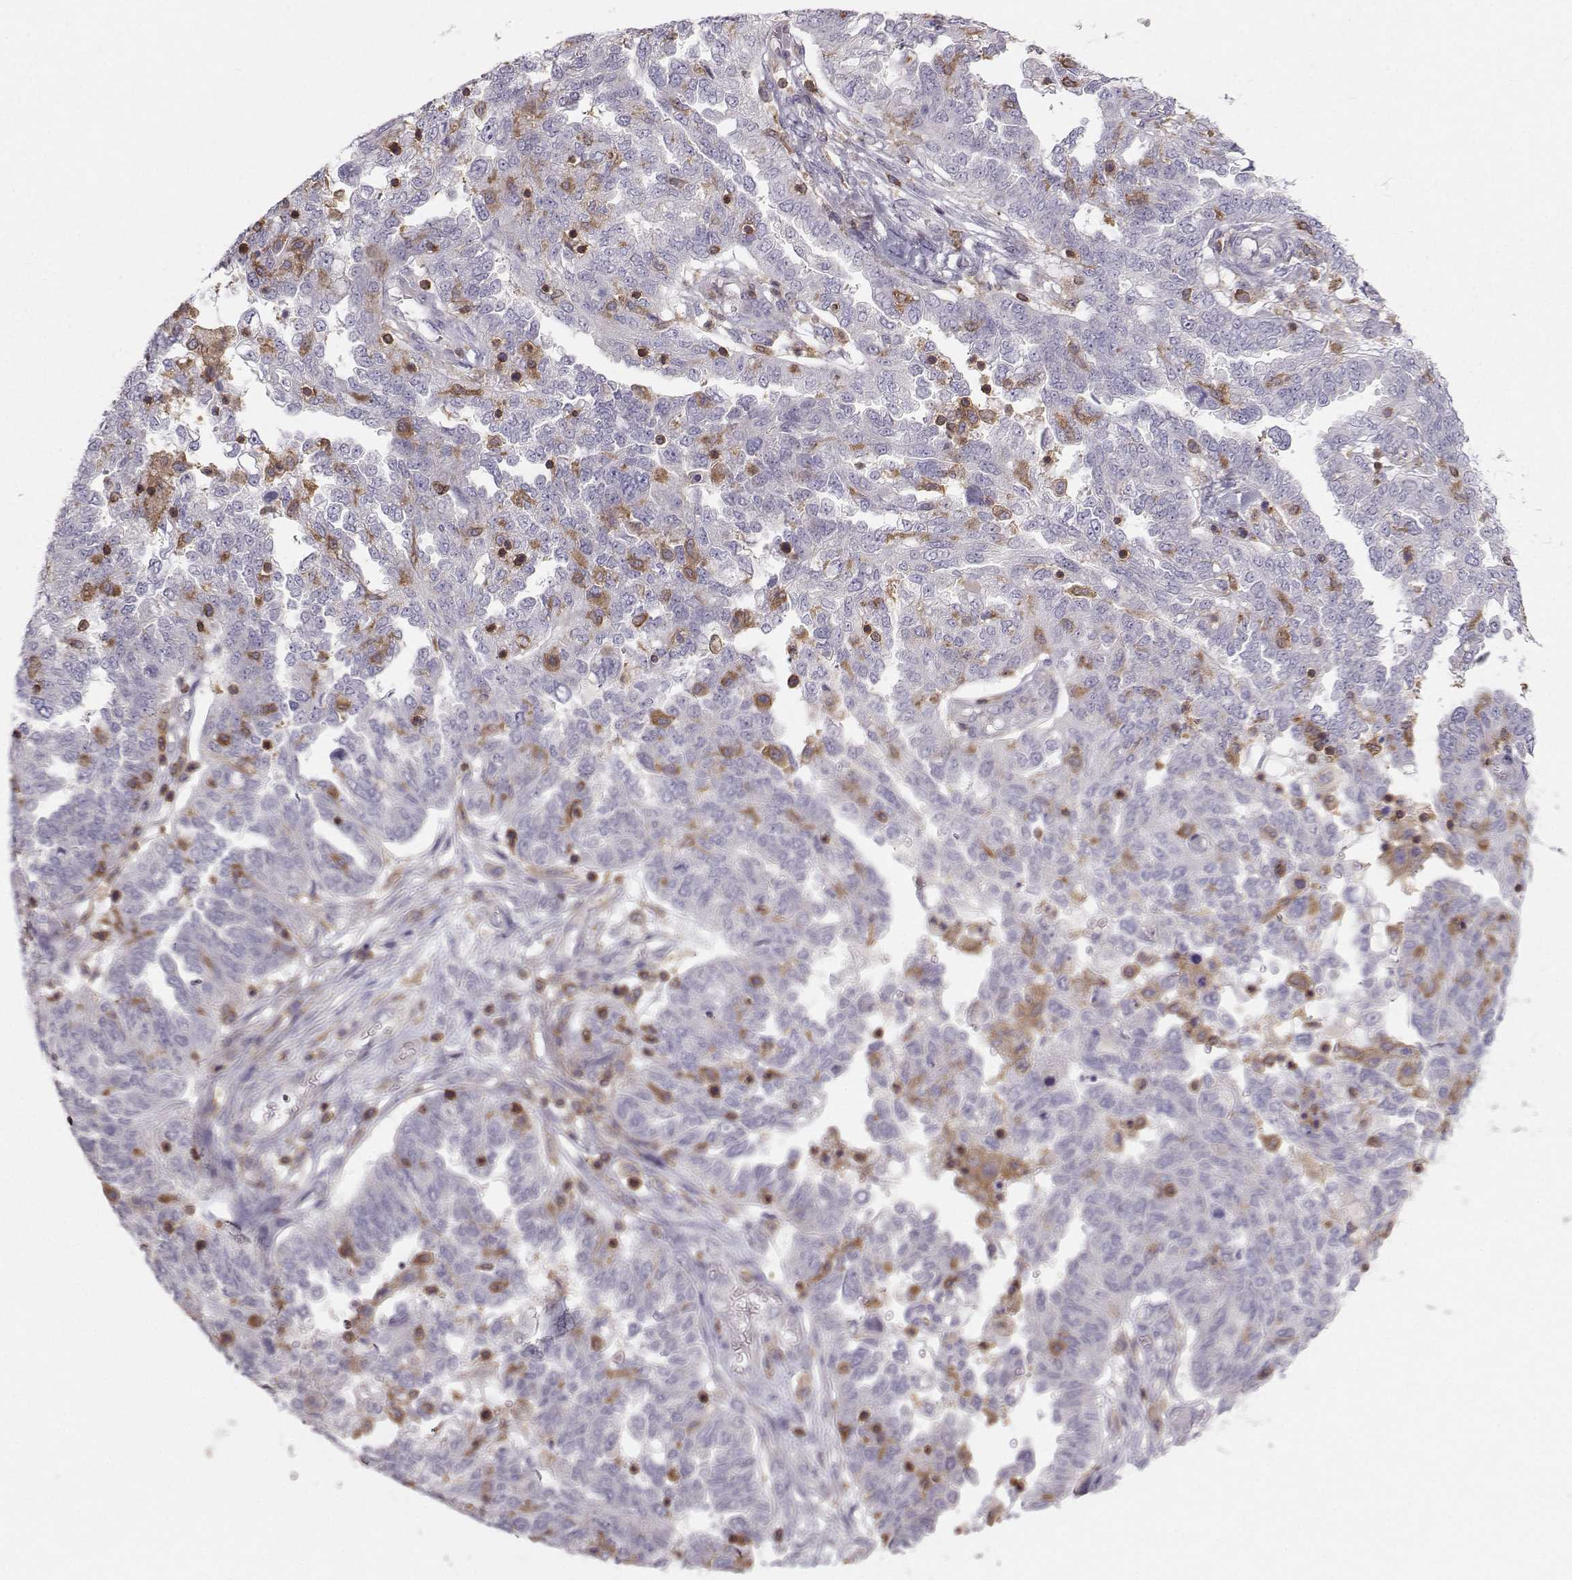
{"staining": {"intensity": "negative", "quantity": "none", "location": "none"}, "tissue": "ovarian cancer", "cell_type": "Tumor cells", "image_type": "cancer", "snomed": [{"axis": "morphology", "description": "Cystadenocarcinoma, serous, NOS"}, {"axis": "topography", "description": "Ovary"}], "caption": "An image of human ovarian serous cystadenocarcinoma is negative for staining in tumor cells. (DAB immunohistochemistry (IHC) with hematoxylin counter stain).", "gene": "ZBTB32", "patient": {"sex": "female", "age": 67}}